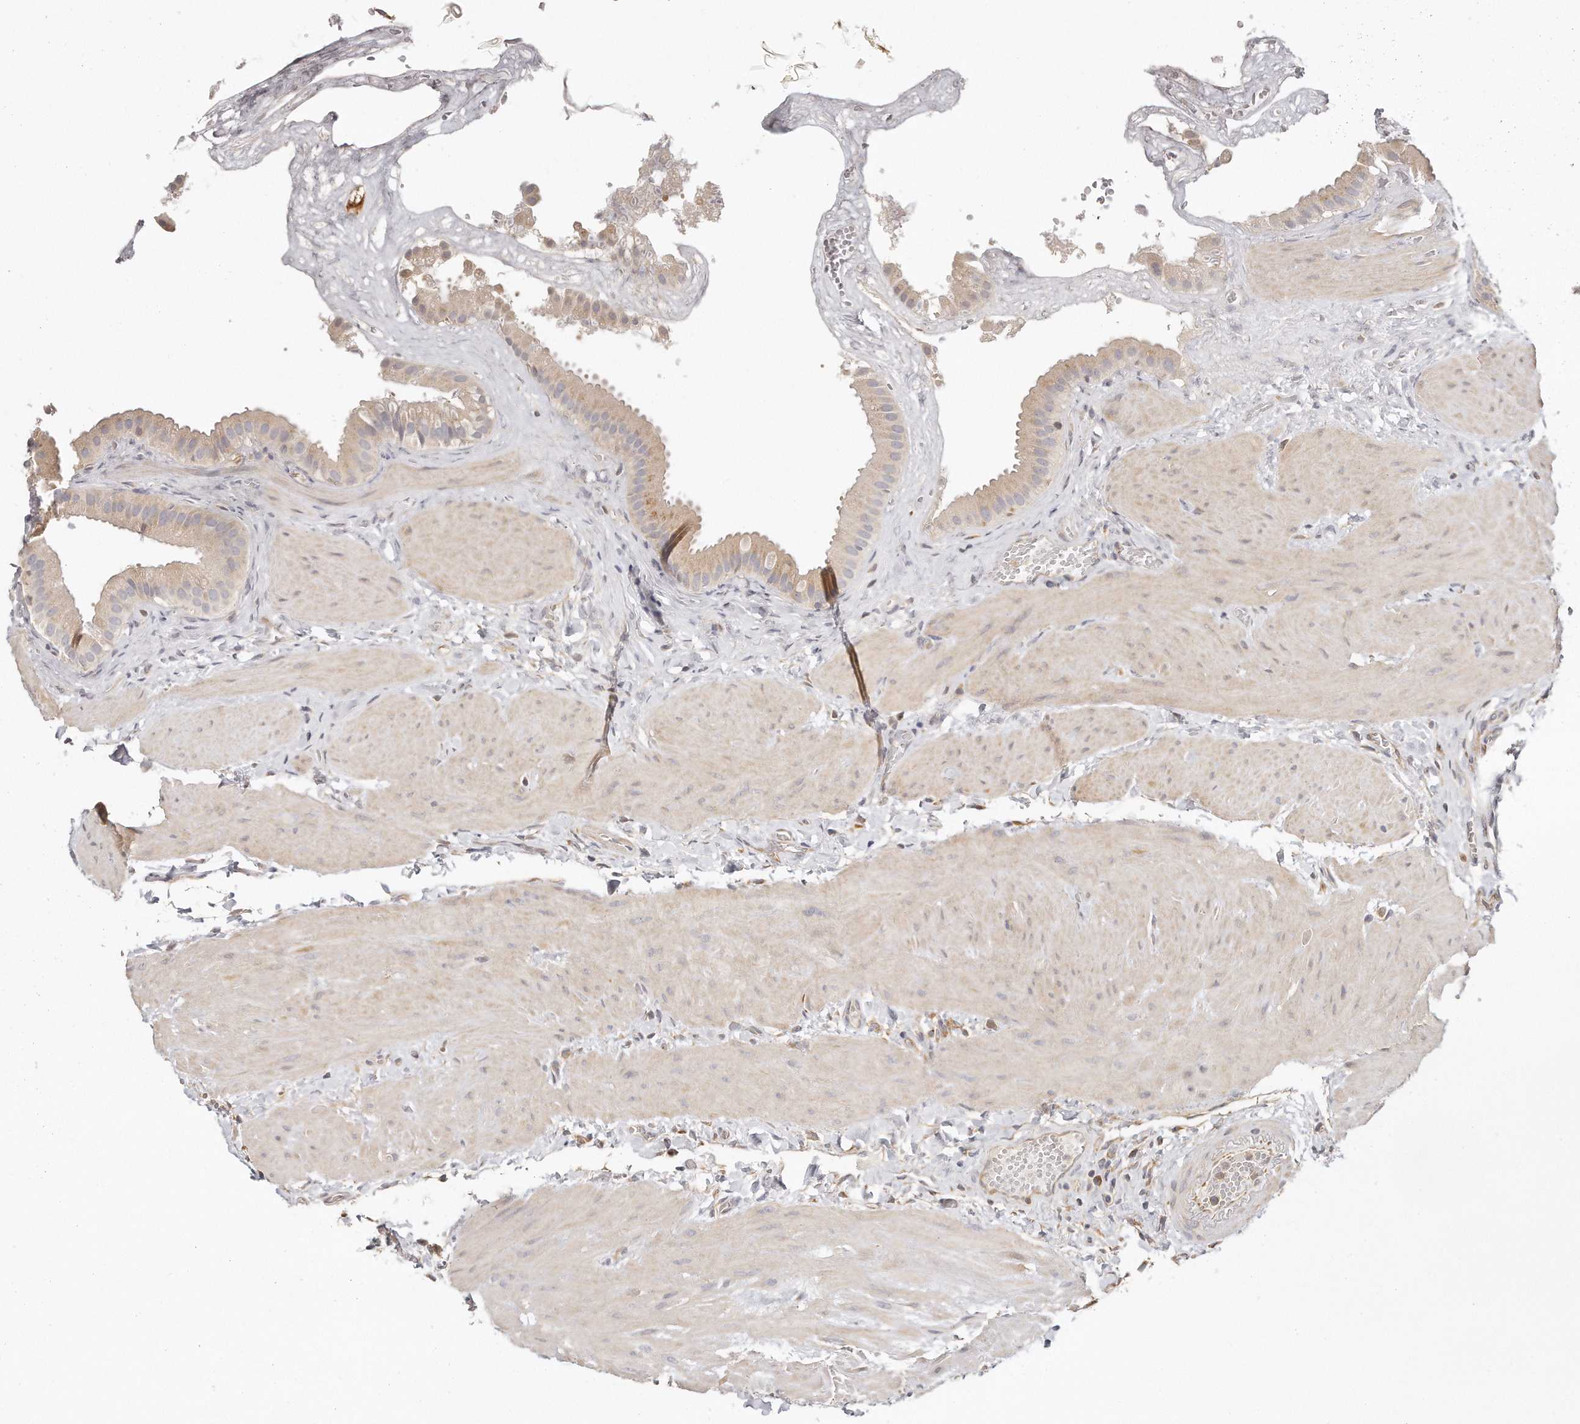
{"staining": {"intensity": "weak", "quantity": "25%-75%", "location": "cytoplasmic/membranous"}, "tissue": "gallbladder", "cell_type": "Glandular cells", "image_type": "normal", "snomed": [{"axis": "morphology", "description": "Normal tissue, NOS"}, {"axis": "topography", "description": "Gallbladder"}], "caption": "Gallbladder stained with immunohistochemistry demonstrates weak cytoplasmic/membranous positivity in about 25%-75% of glandular cells. Ihc stains the protein of interest in brown and the nuclei are stained blue.", "gene": "TTLL4", "patient": {"sex": "male", "age": 55}}